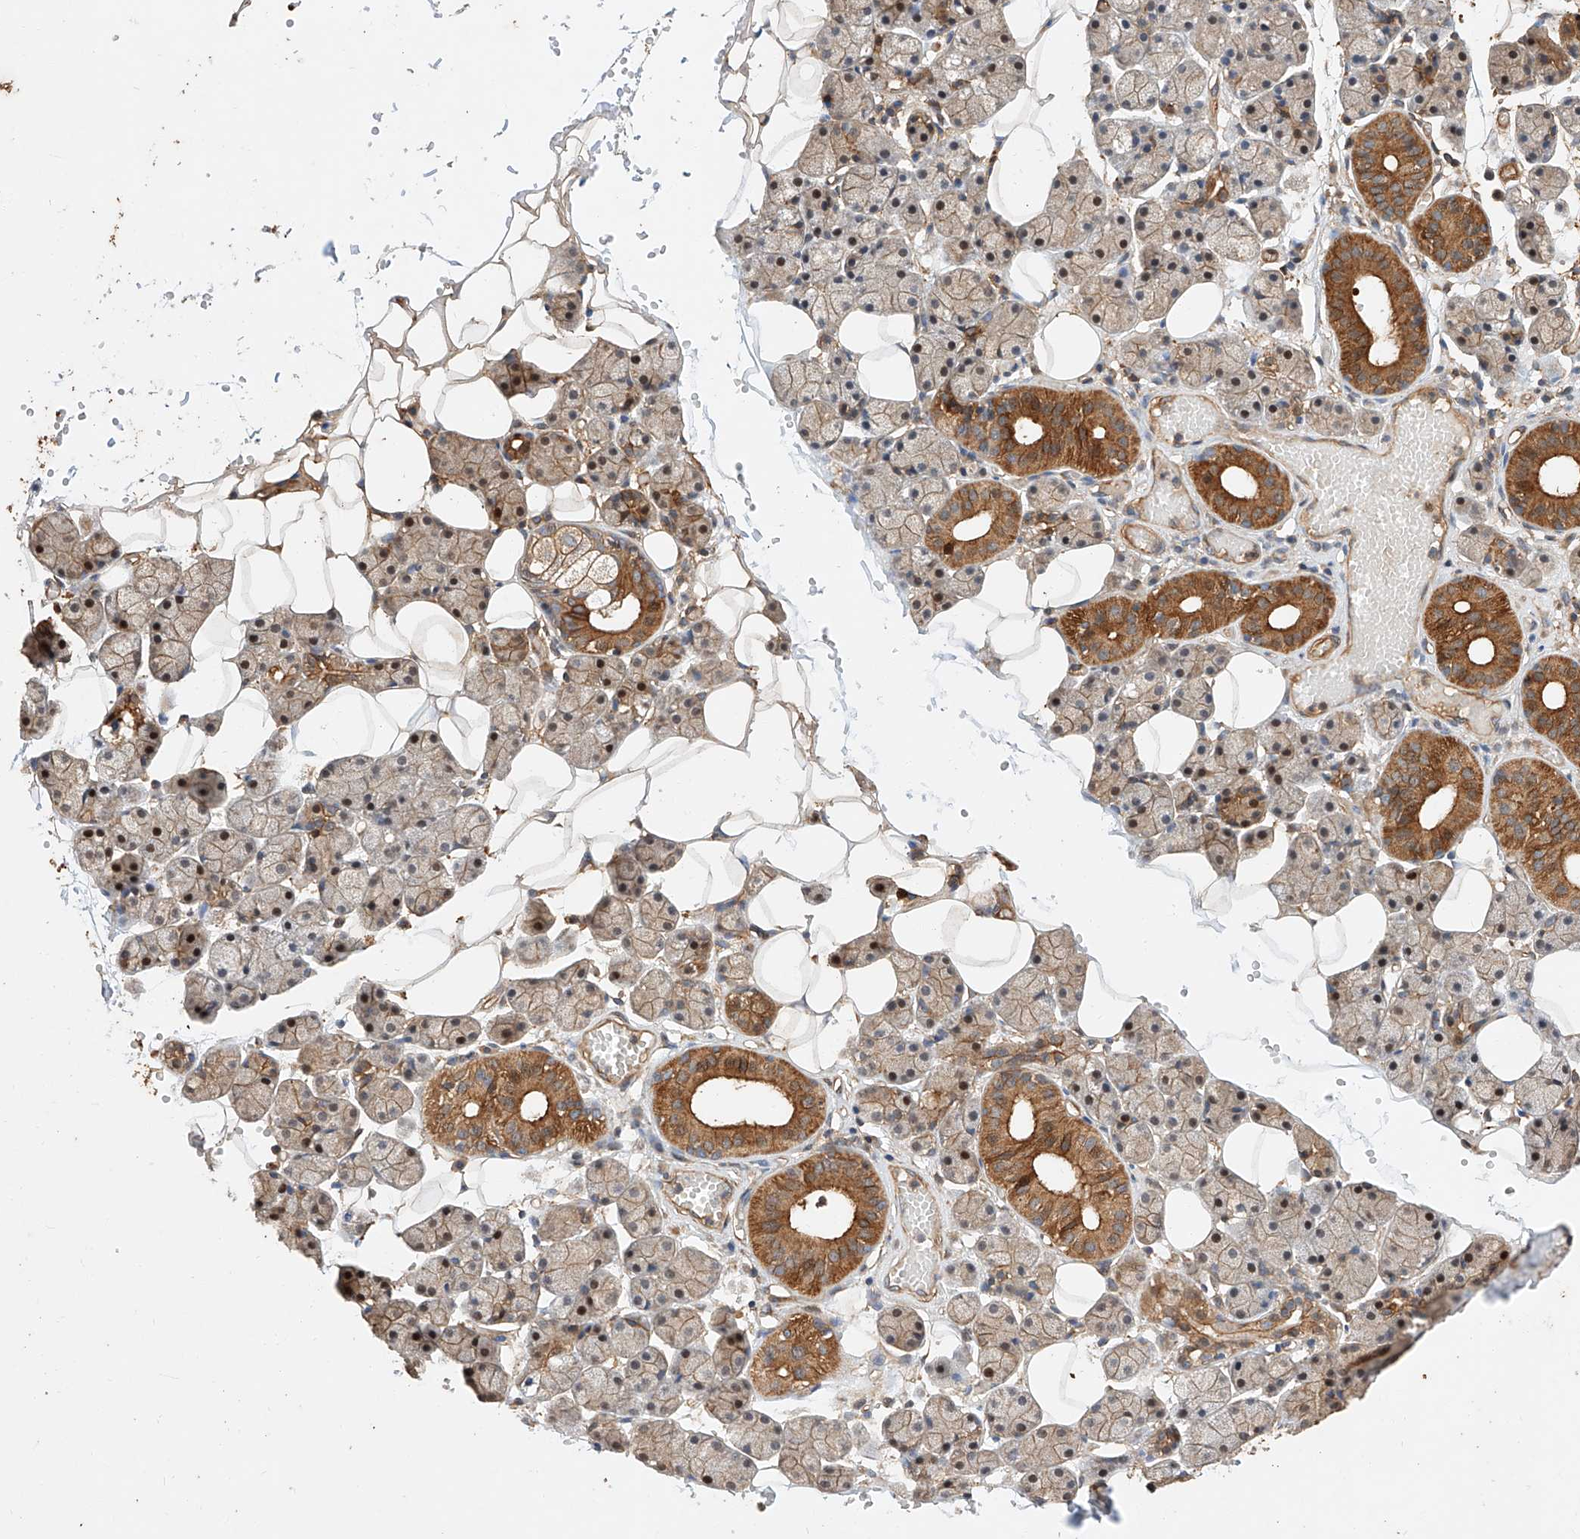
{"staining": {"intensity": "strong", "quantity": "25%-75%", "location": "cytoplasmic/membranous"}, "tissue": "salivary gland", "cell_type": "Glandular cells", "image_type": "normal", "snomed": [{"axis": "morphology", "description": "Normal tissue, NOS"}, {"axis": "topography", "description": "Salivary gland"}], "caption": "Immunohistochemical staining of benign human salivary gland exhibits 25%-75% levels of strong cytoplasmic/membranous protein positivity in approximately 25%-75% of glandular cells.", "gene": "GHDC", "patient": {"sex": "female", "age": 33}}